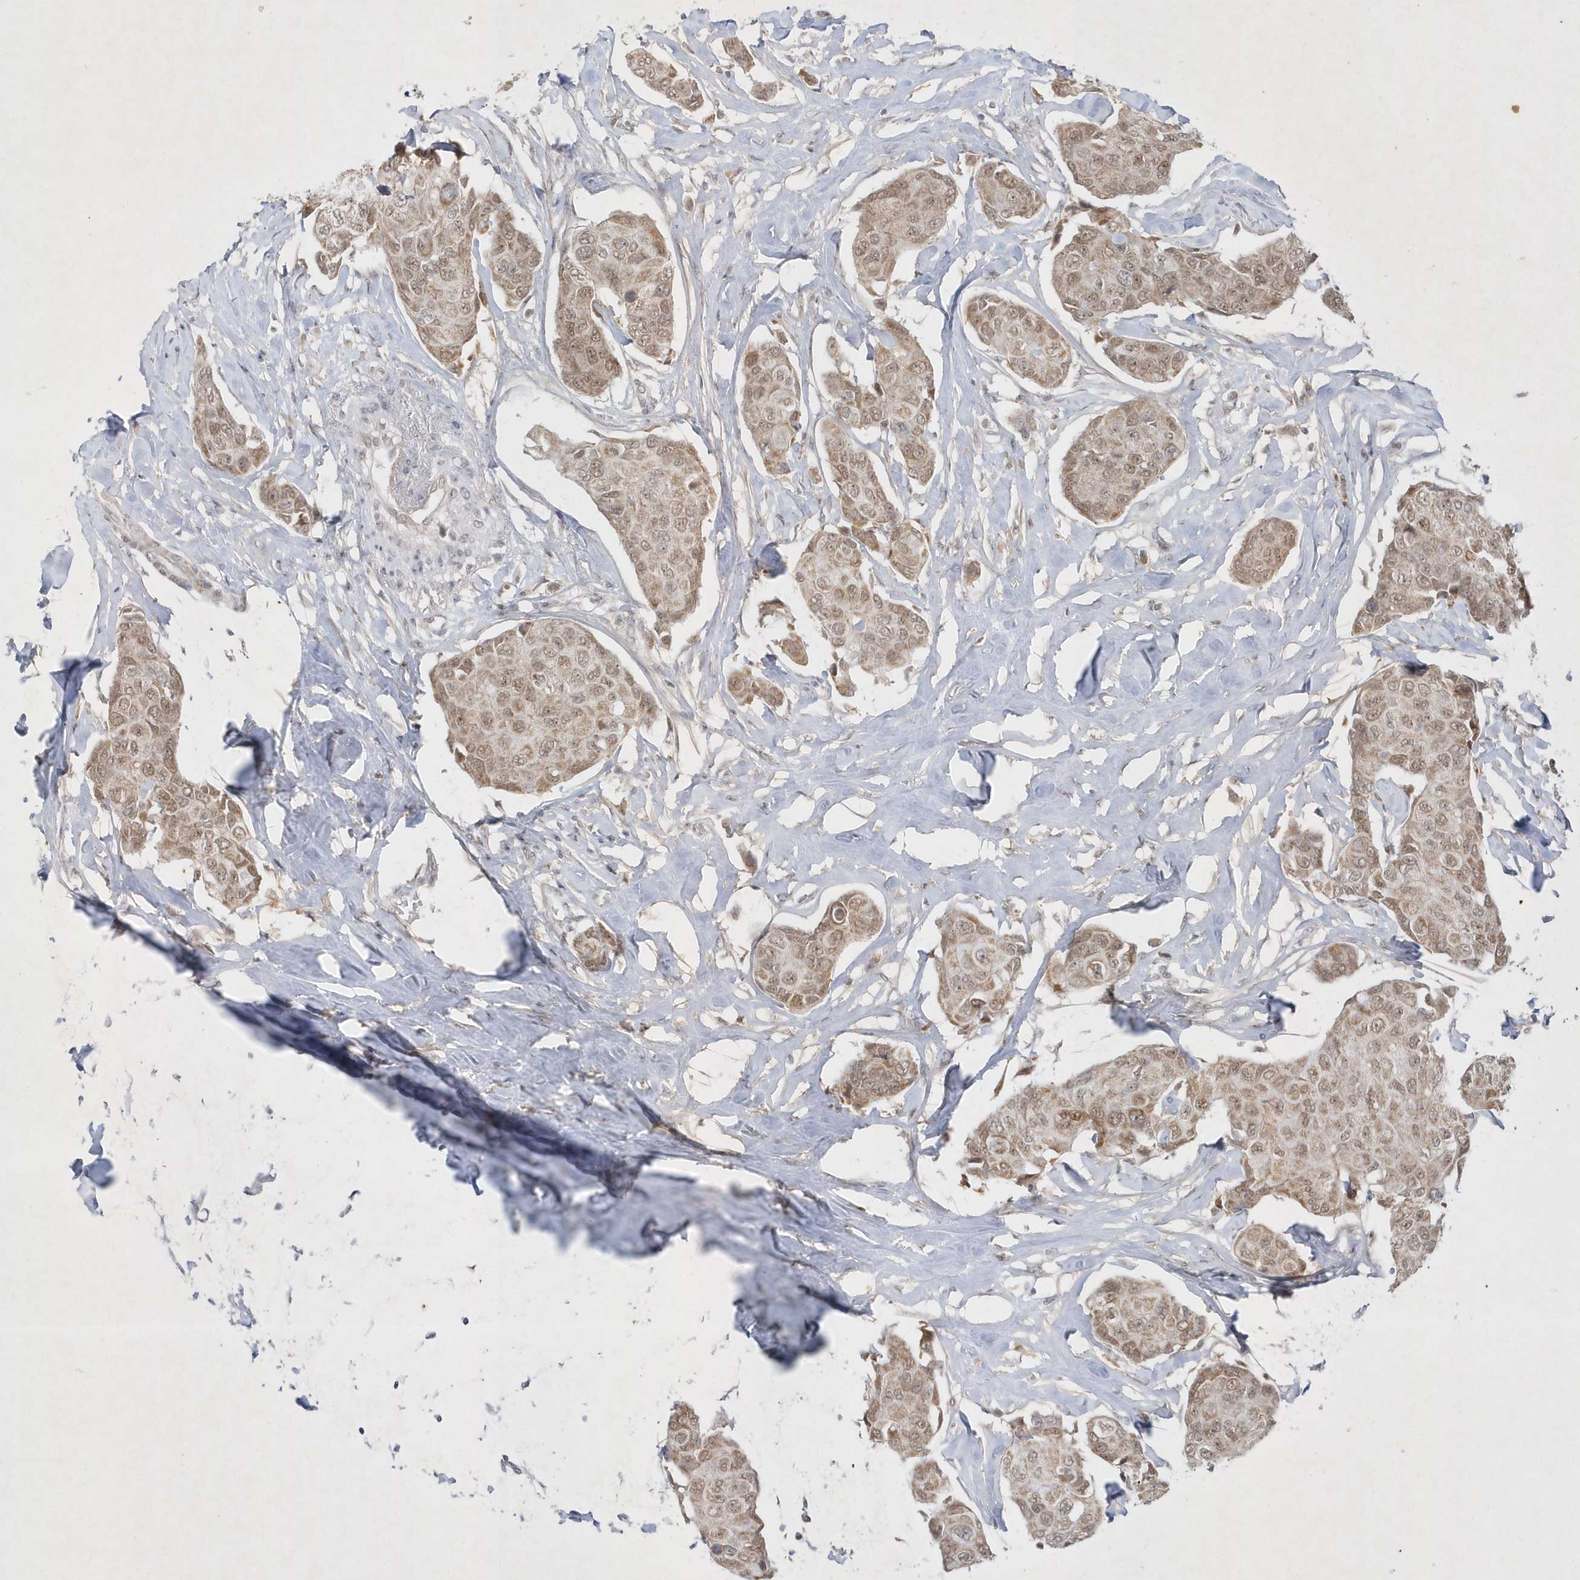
{"staining": {"intensity": "moderate", "quantity": ">75%", "location": "nuclear"}, "tissue": "breast cancer", "cell_type": "Tumor cells", "image_type": "cancer", "snomed": [{"axis": "morphology", "description": "Duct carcinoma"}, {"axis": "topography", "description": "Breast"}], "caption": "Human breast infiltrating ductal carcinoma stained with a protein marker demonstrates moderate staining in tumor cells.", "gene": "CPSF3", "patient": {"sex": "female", "age": 80}}